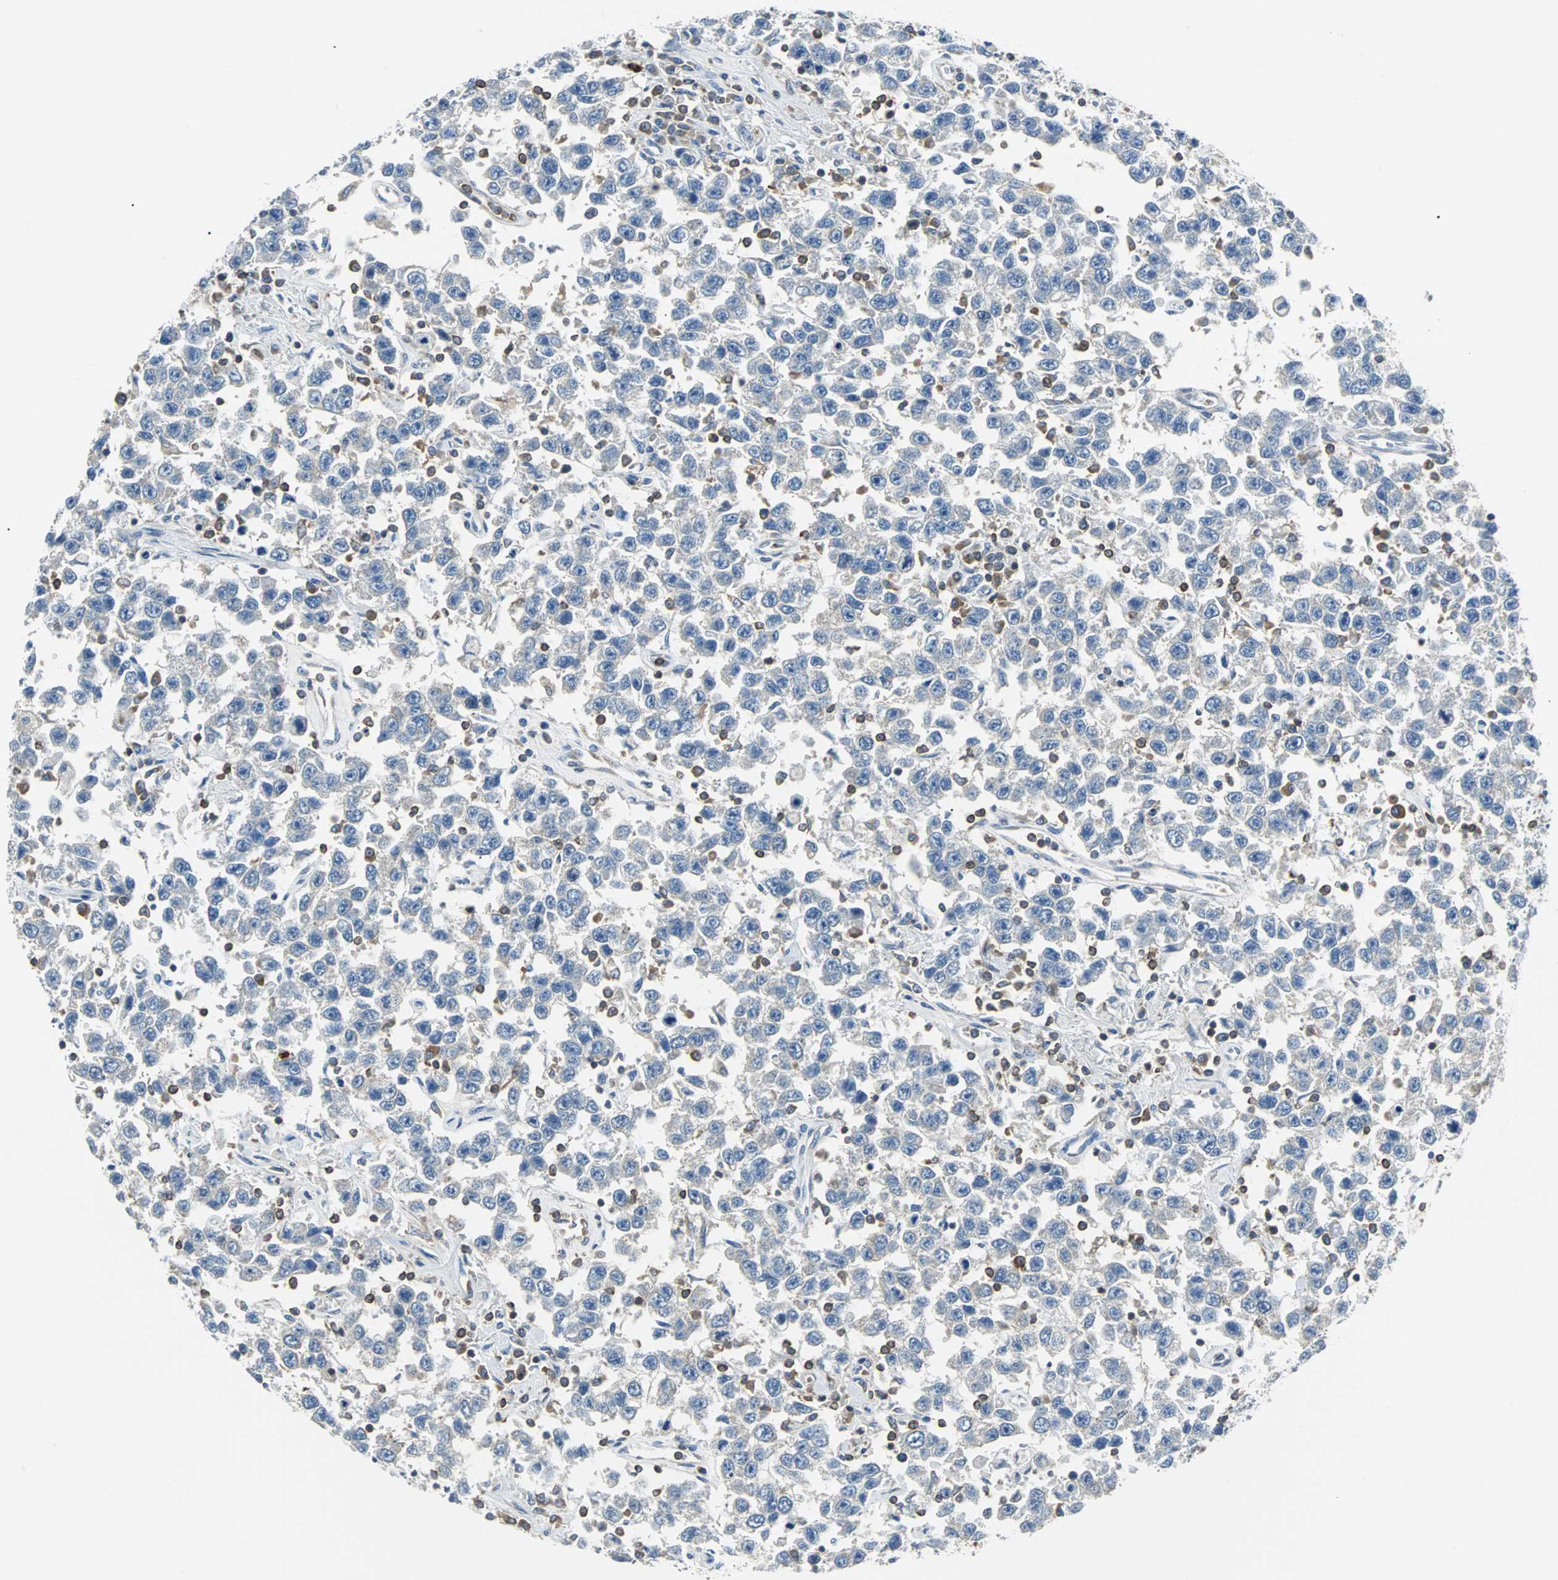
{"staining": {"intensity": "negative", "quantity": "none", "location": "none"}, "tissue": "testis cancer", "cell_type": "Tumor cells", "image_type": "cancer", "snomed": [{"axis": "morphology", "description": "Seminoma, NOS"}, {"axis": "topography", "description": "Testis"}], "caption": "Immunohistochemical staining of seminoma (testis) exhibits no significant expression in tumor cells.", "gene": "TSC22D4", "patient": {"sex": "male", "age": 41}}